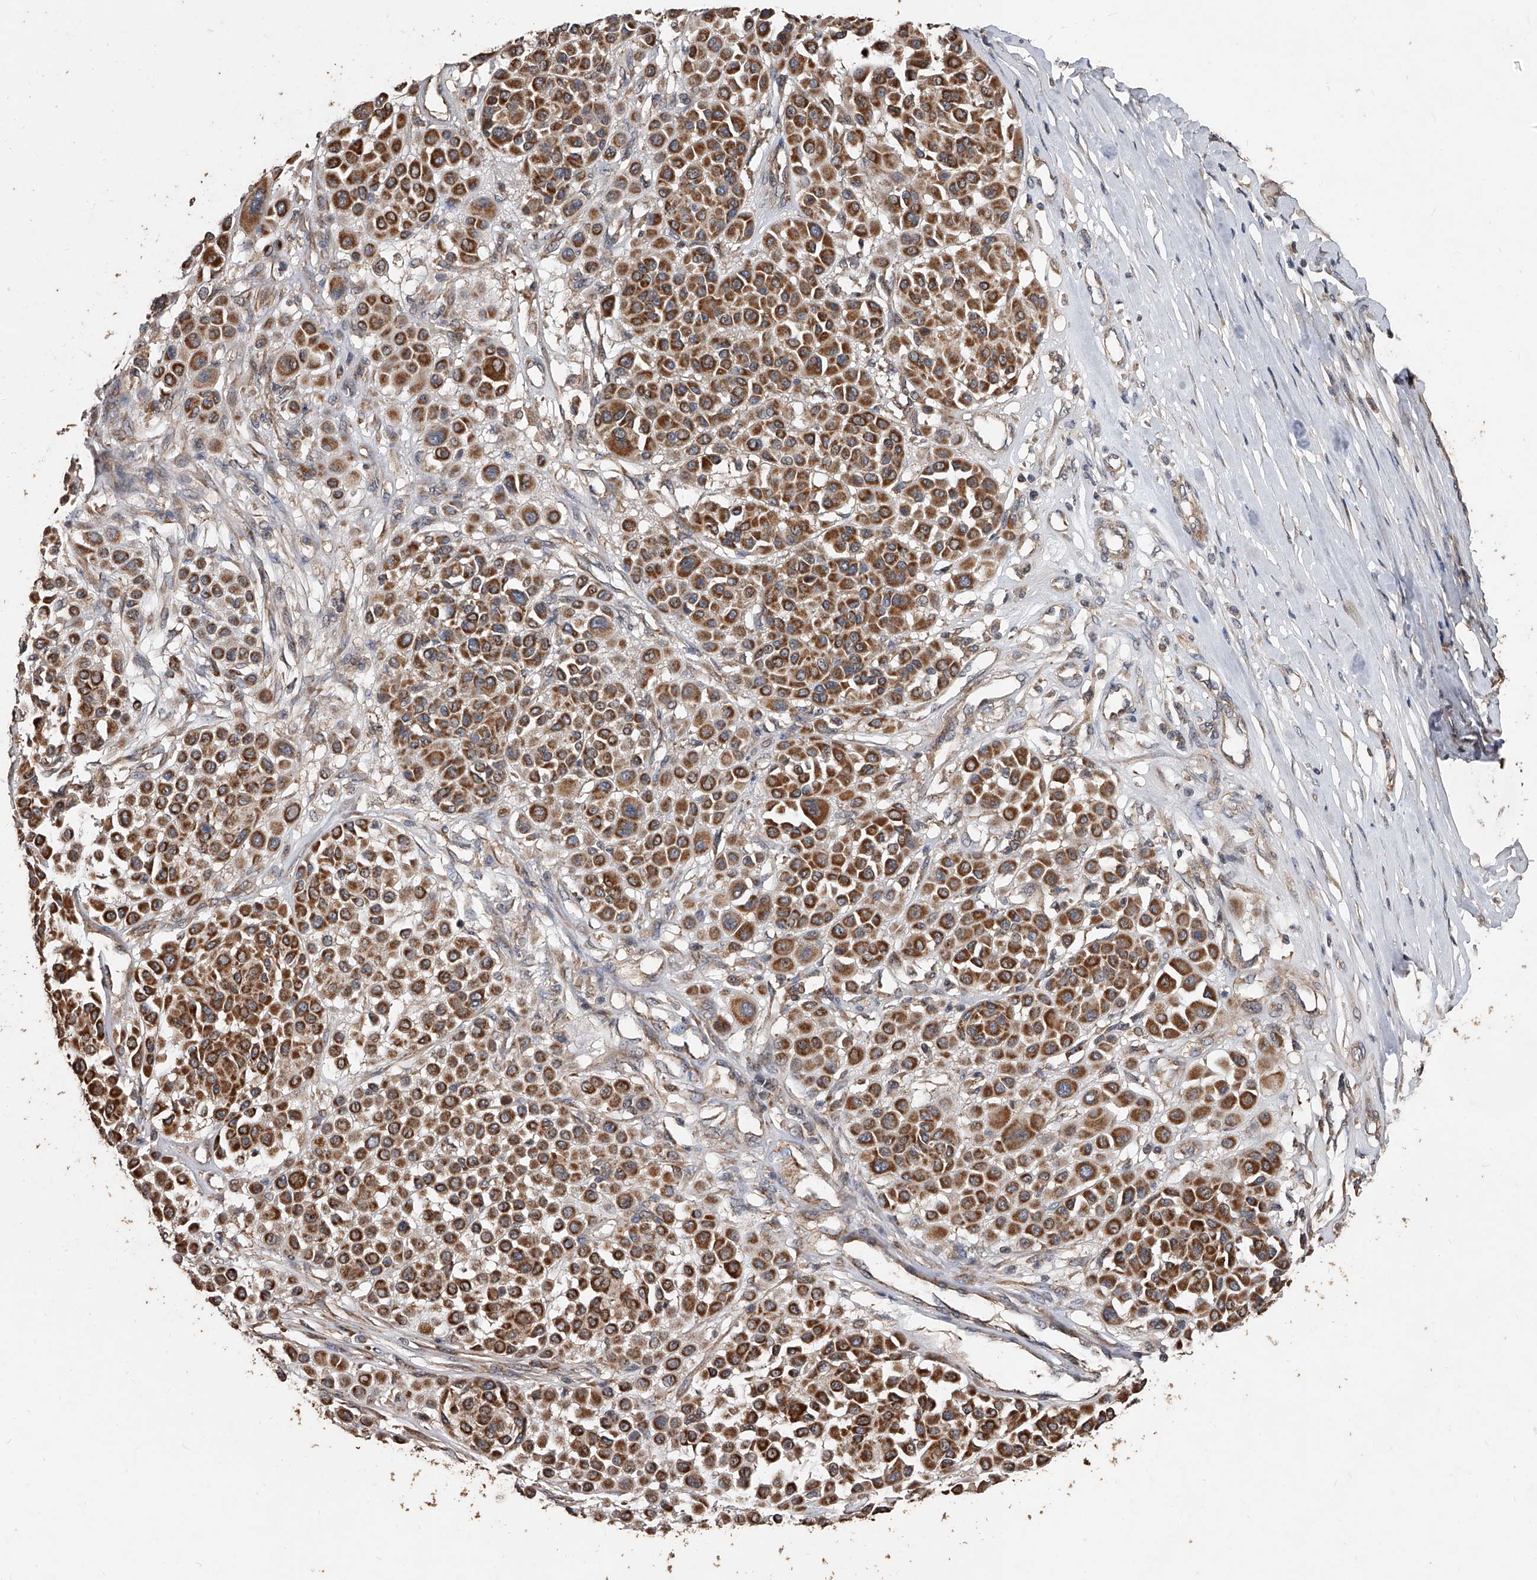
{"staining": {"intensity": "strong", "quantity": ">75%", "location": "cytoplasmic/membranous"}, "tissue": "melanoma", "cell_type": "Tumor cells", "image_type": "cancer", "snomed": [{"axis": "morphology", "description": "Malignant melanoma, Metastatic site"}, {"axis": "topography", "description": "Soft tissue"}], "caption": "The image shows immunohistochemical staining of melanoma. There is strong cytoplasmic/membranous staining is seen in about >75% of tumor cells.", "gene": "LTV1", "patient": {"sex": "male", "age": 41}}